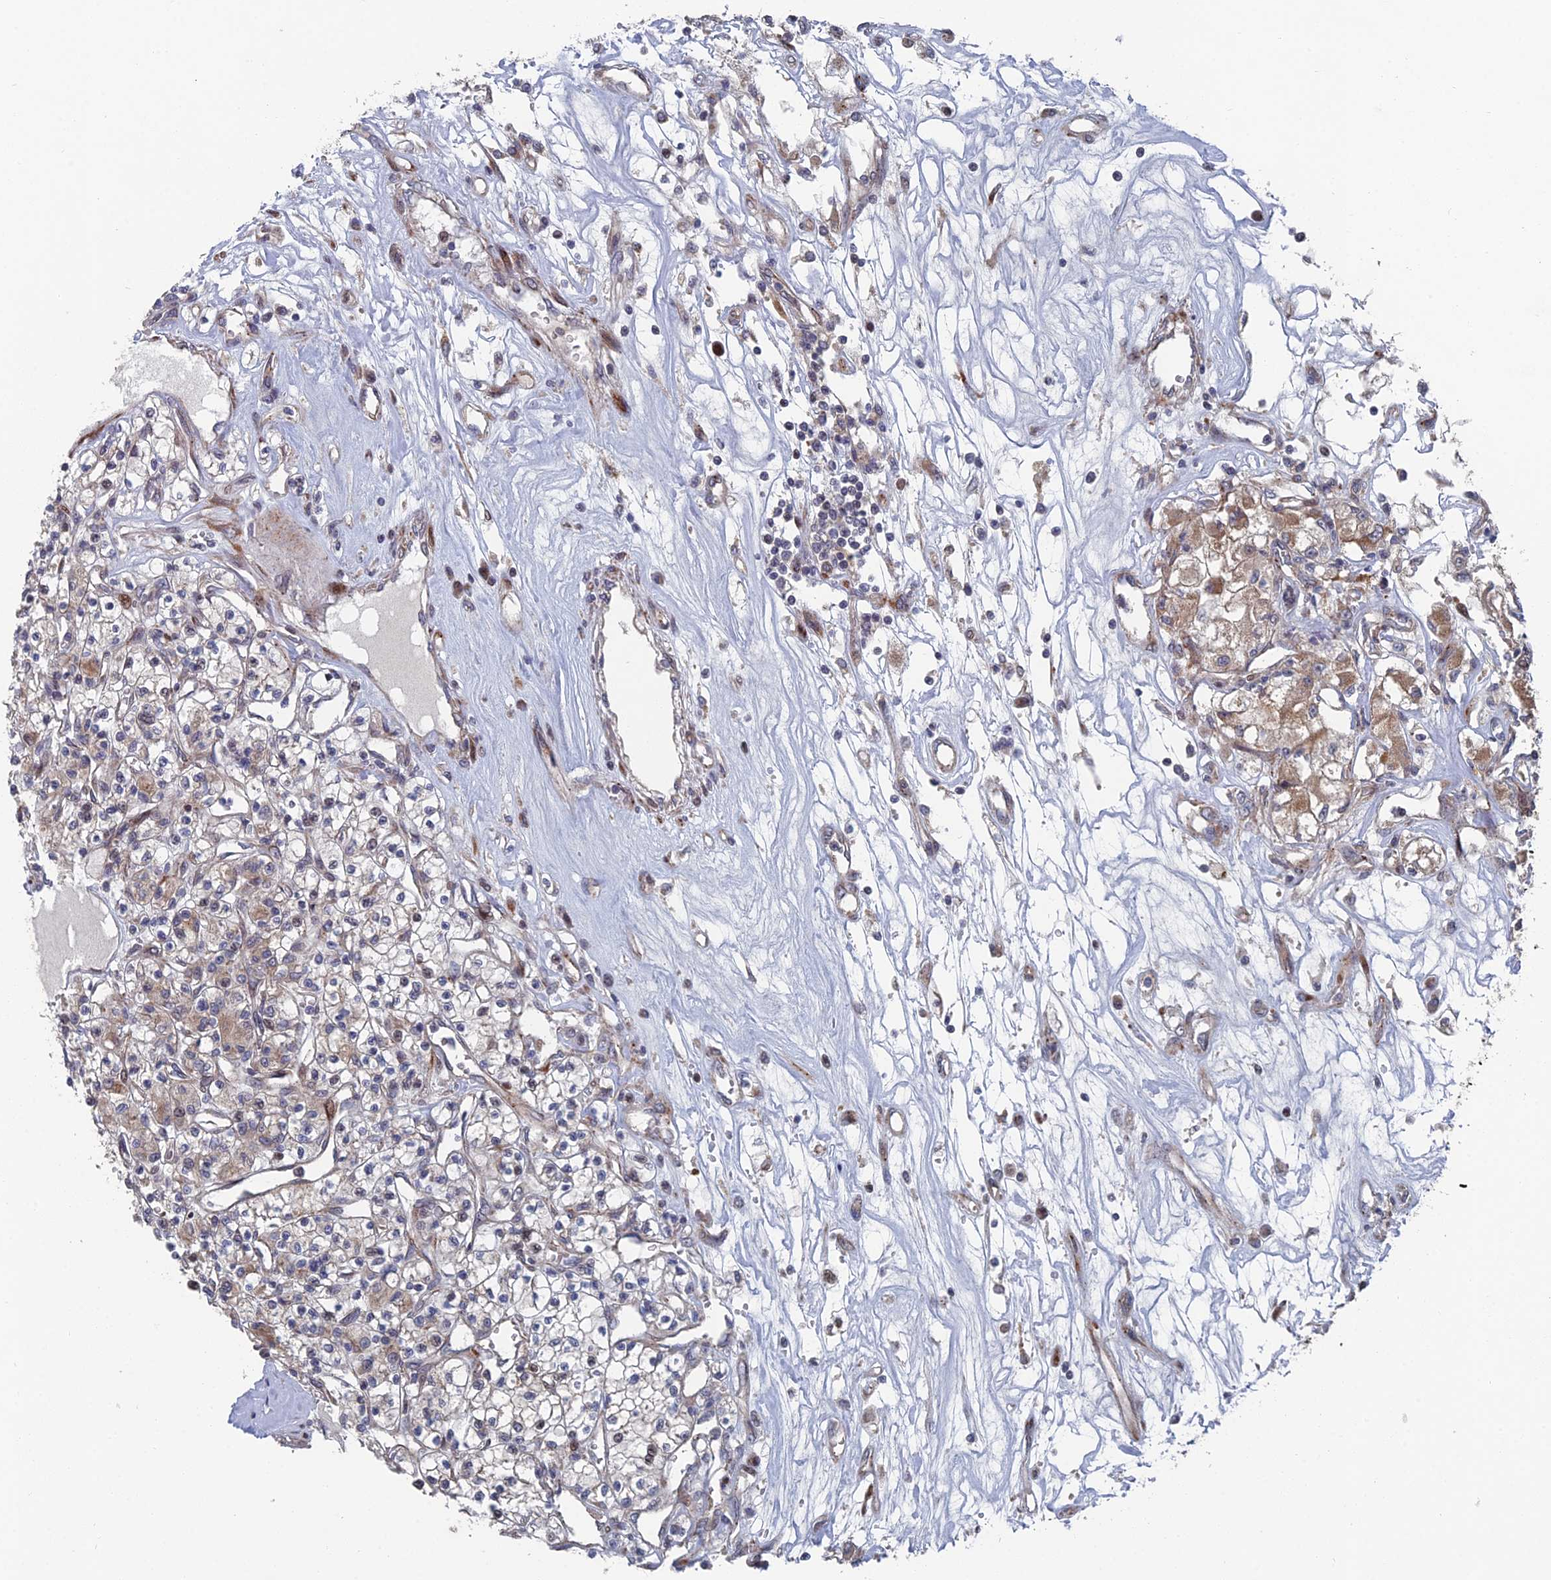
{"staining": {"intensity": "moderate", "quantity": "25%-75%", "location": "cytoplasmic/membranous"}, "tissue": "renal cancer", "cell_type": "Tumor cells", "image_type": "cancer", "snomed": [{"axis": "morphology", "description": "Adenocarcinoma, NOS"}, {"axis": "topography", "description": "Kidney"}], "caption": "Protein expression by immunohistochemistry displays moderate cytoplasmic/membranous positivity in approximately 25%-75% of tumor cells in adenocarcinoma (renal).", "gene": "GTF2IRD1", "patient": {"sex": "female", "age": 59}}